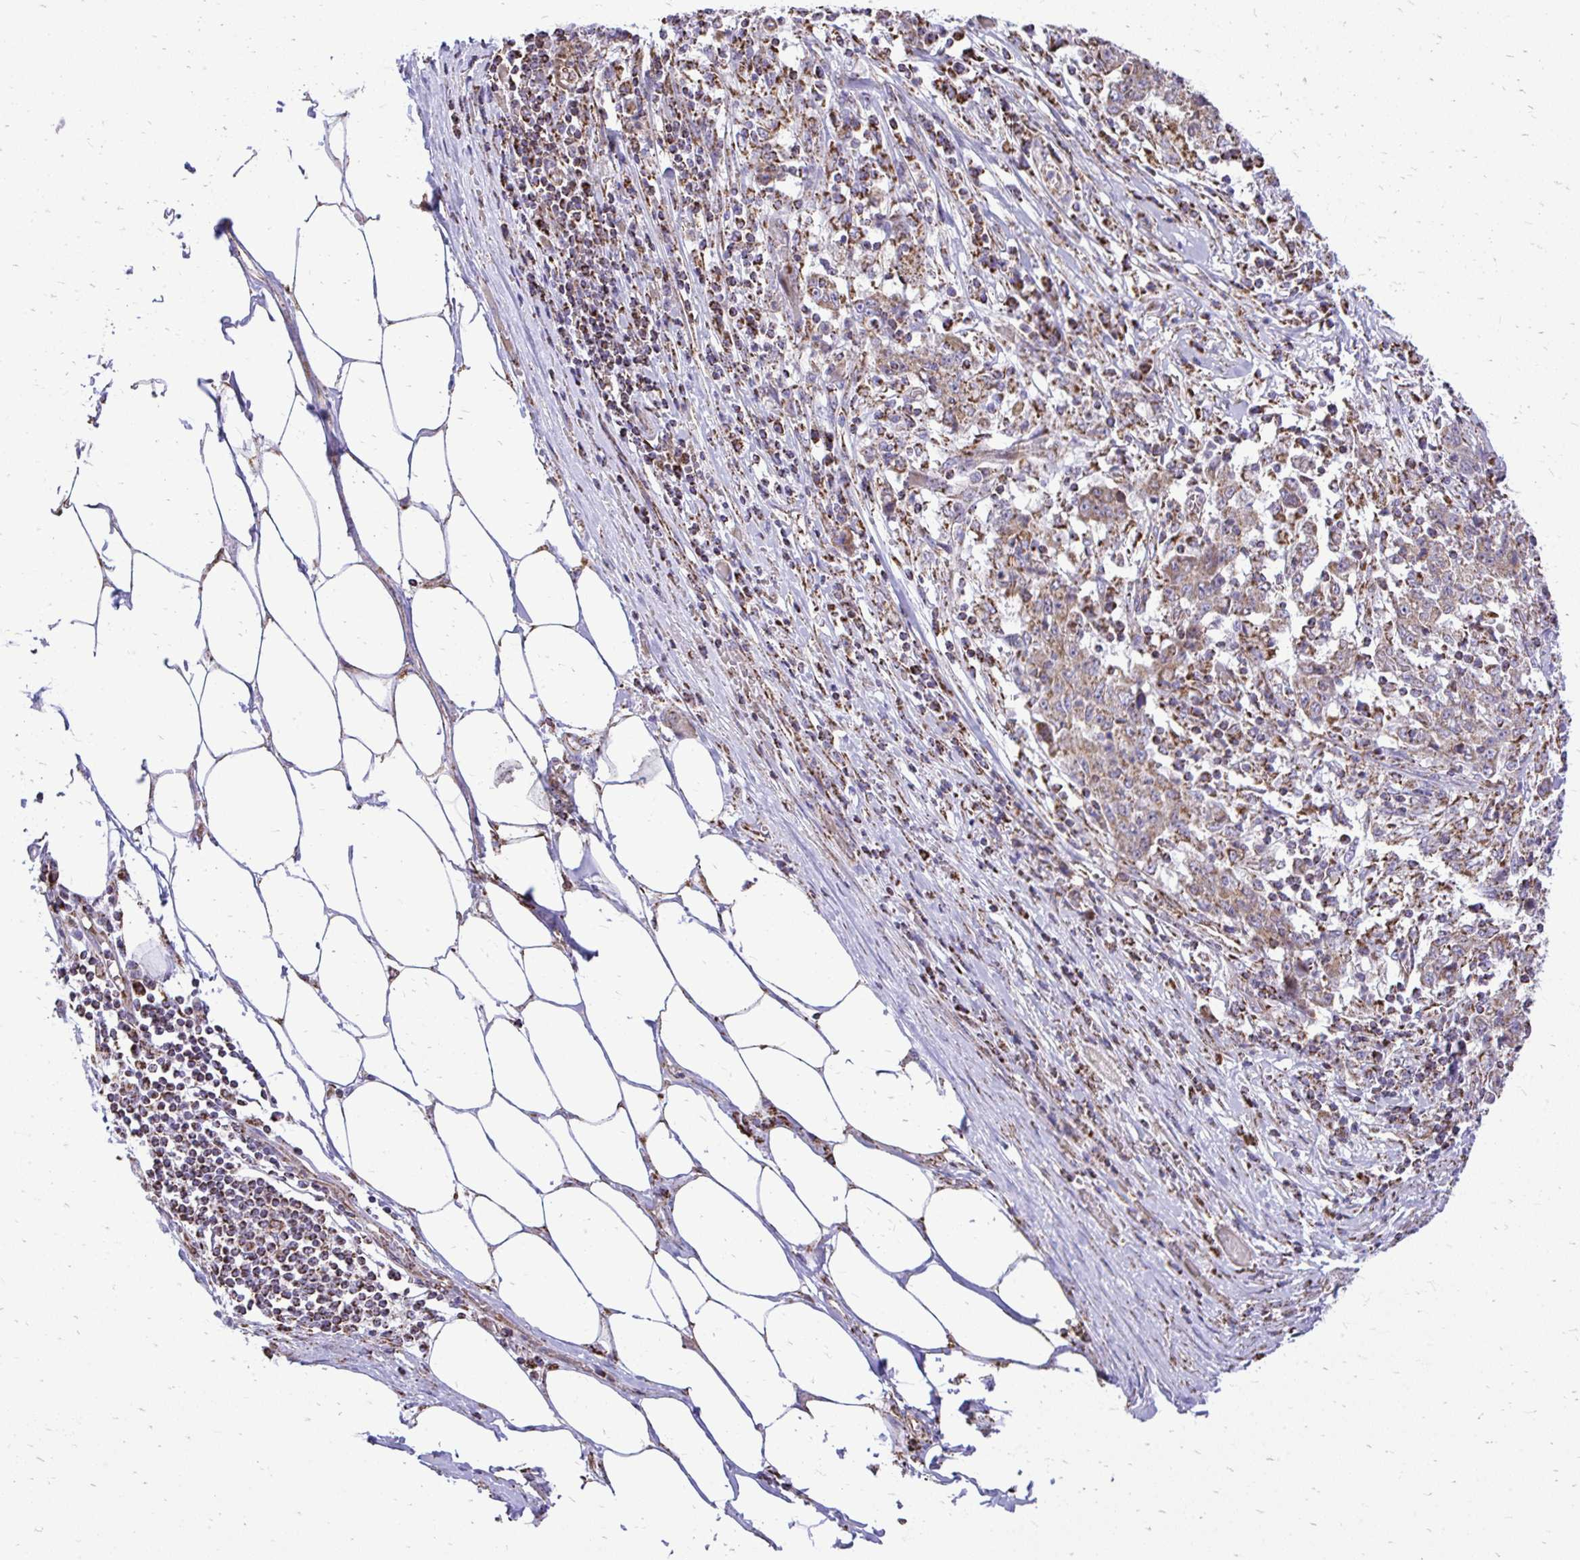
{"staining": {"intensity": "moderate", "quantity": ">75%", "location": "cytoplasmic/membranous"}, "tissue": "stomach cancer", "cell_type": "Tumor cells", "image_type": "cancer", "snomed": [{"axis": "morphology", "description": "Adenocarcinoma, NOS"}, {"axis": "topography", "description": "Stomach"}], "caption": "This is an image of immunohistochemistry (IHC) staining of stomach cancer (adenocarcinoma), which shows moderate positivity in the cytoplasmic/membranous of tumor cells.", "gene": "UBE2C", "patient": {"sex": "male", "age": 59}}